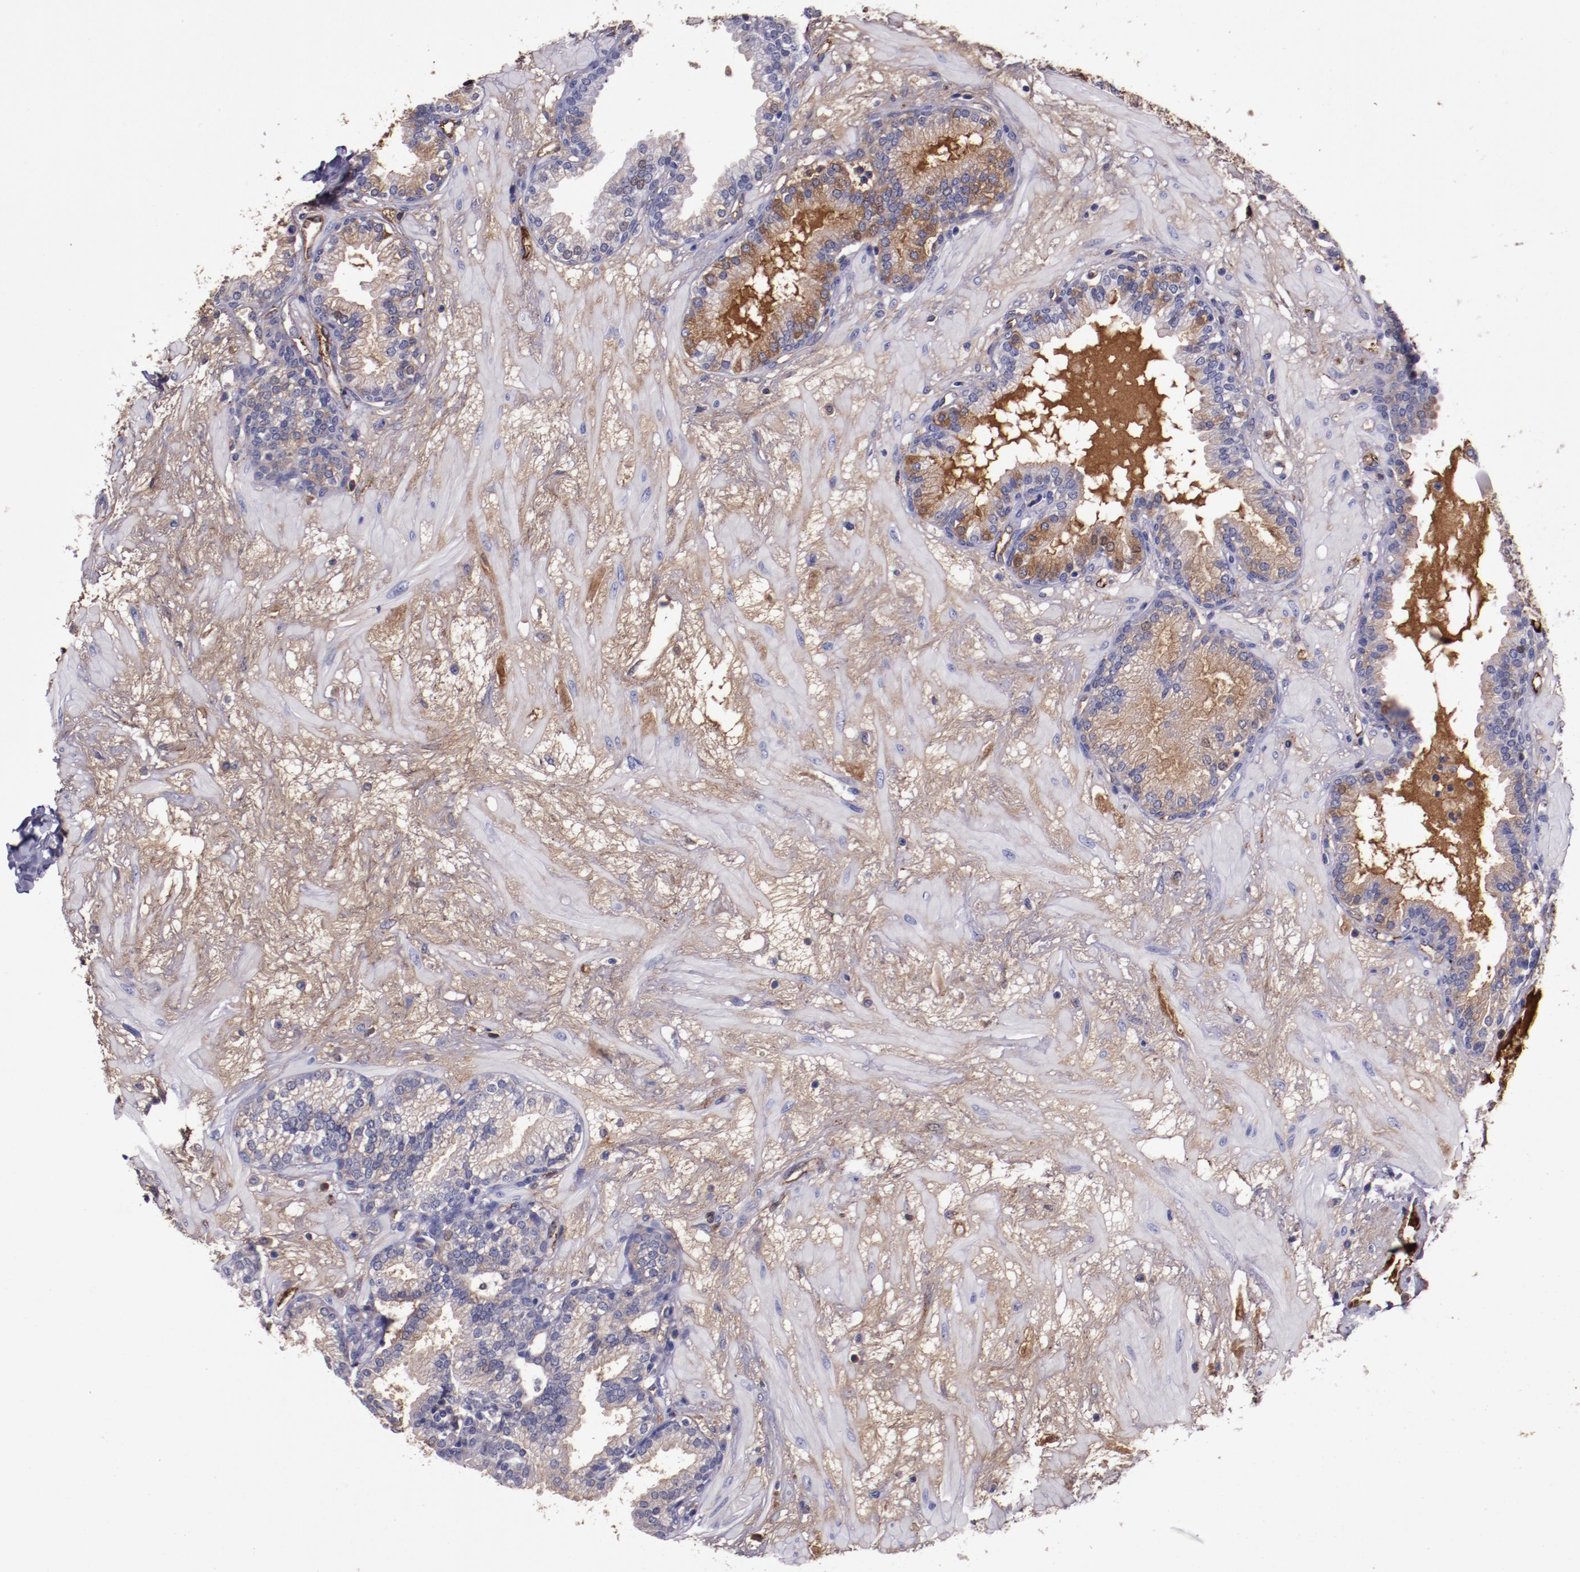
{"staining": {"intensity": "moderate", "quantity": "25%-75%", "location": "cytoplasmic/membranous"}, "tissue": "prostate", "cell_type": "Glandular cells", "image_type": "normal", "snomed": [{"axis": "morphology", "description": "Normal tissue, NOS"}, {"axis": "topography", "description": "Prostate"}], "caption": "Protein staining of normal prostate shows moderate cytoplasmic/membranous staining in approximately 25%-75% of glandular cells. The staining was performed using DAB, with brown indicating positive protein expression. Nuclei are stained blue with hematoxylin.", "gene": "A2M", "patient": {"sex": "male", "age": 64}}